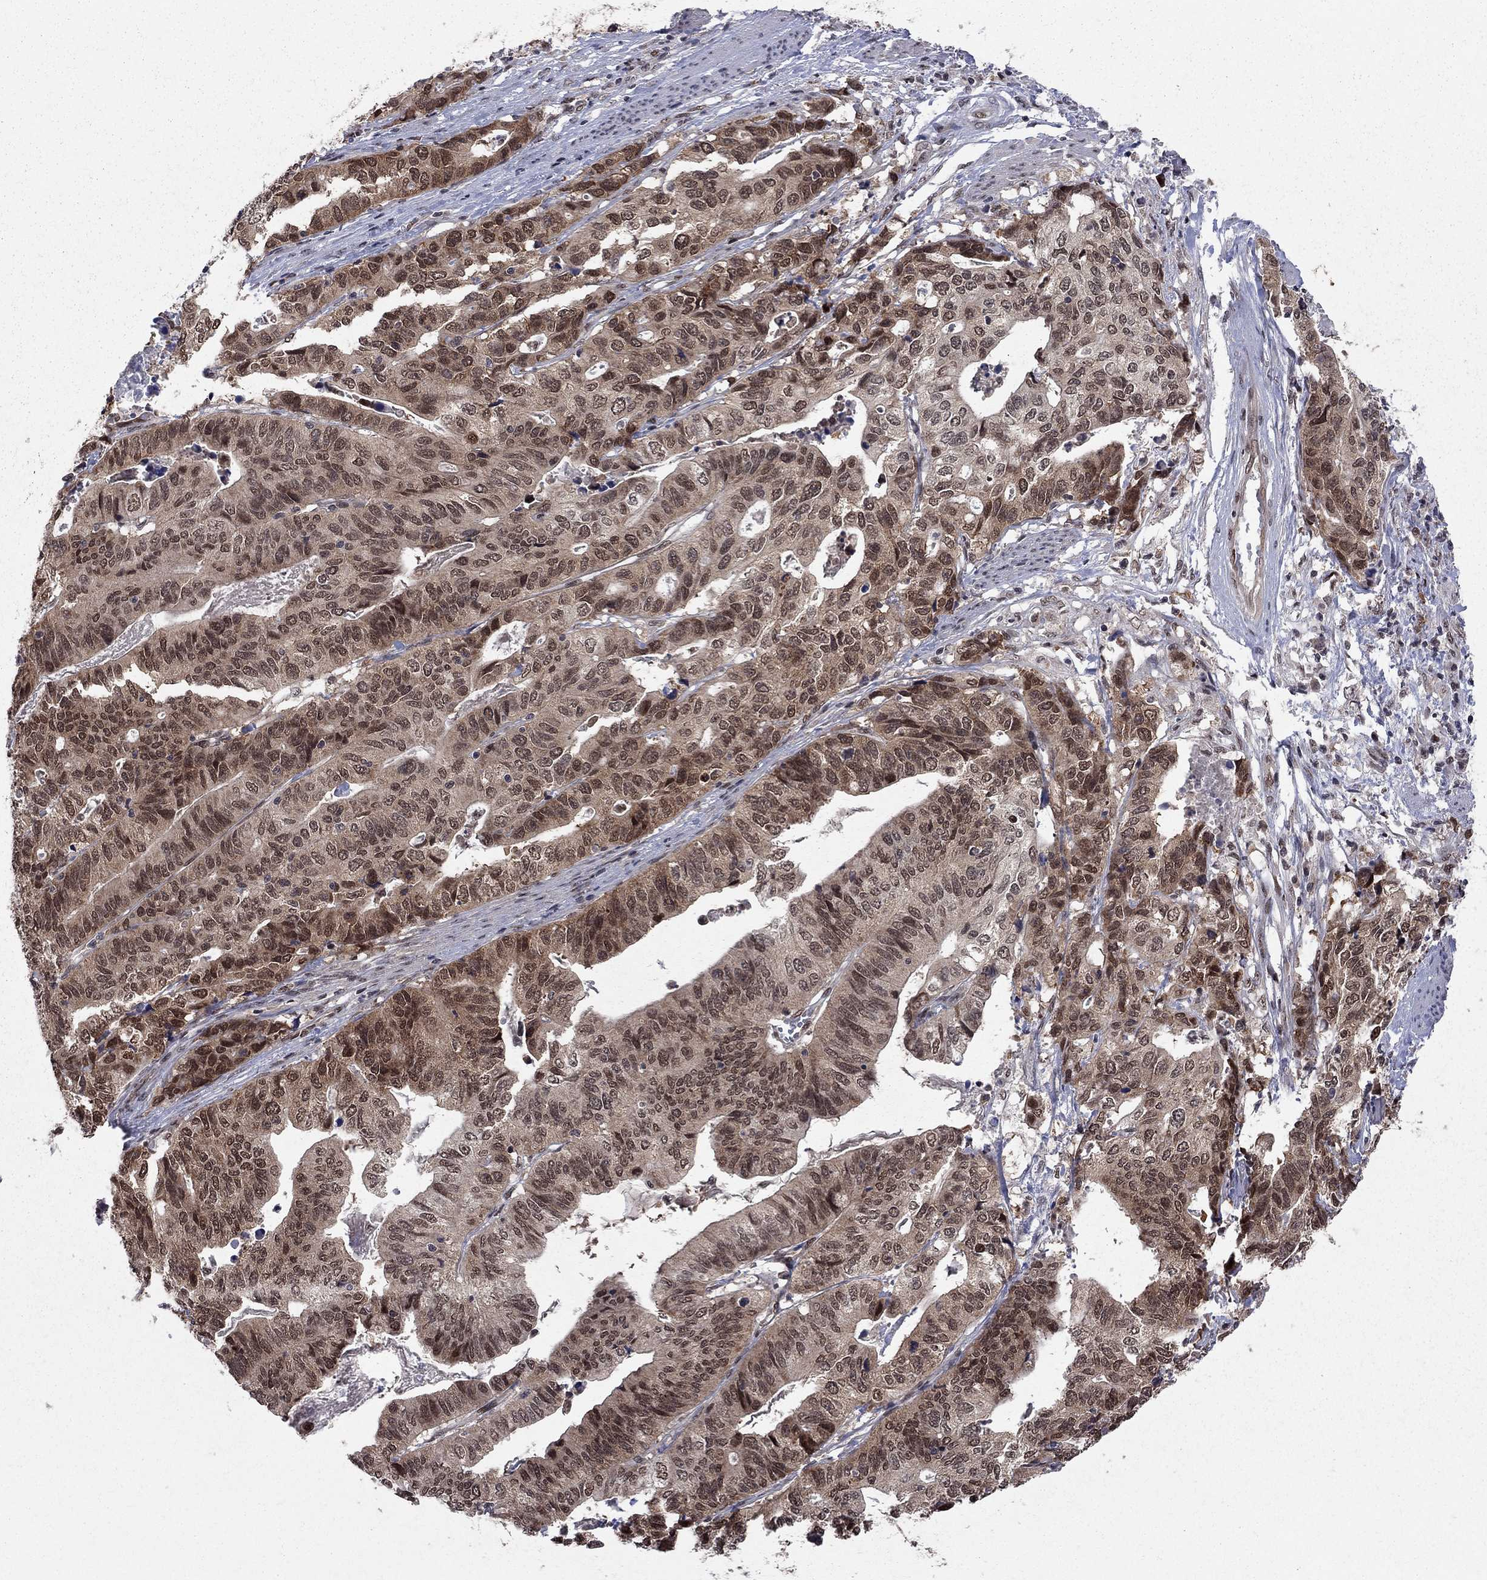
{"staining": {"intensity": "moderate", "quantity": "25%-75%", "location": "cytoplasmic/membranous,nuclear"}, "tissue": "stomach cancer", "cell_type": "Tumor cells", "image_type": "cancer", "snomed": [{"axis": "morphology", "description": "Adenocarcinoma, NOS"}, {"axis": "topography", "description": "Stomach, upper"}], "caption": "Immunohistochemistry of stomach cancer (adenocarcinoma) shows medium levels of moderate cytoplasmic/membranous and nuclear positivity in approximately 25%-75% of tumor cells. (Stains: DAB (3,3'-diaminobenzidine) in brown, nuclei in blue, Microscopy: brightfield microscopy at high magnification).", "gene": "SAP30L", "patient": {"sex": "female", "age": 67}}